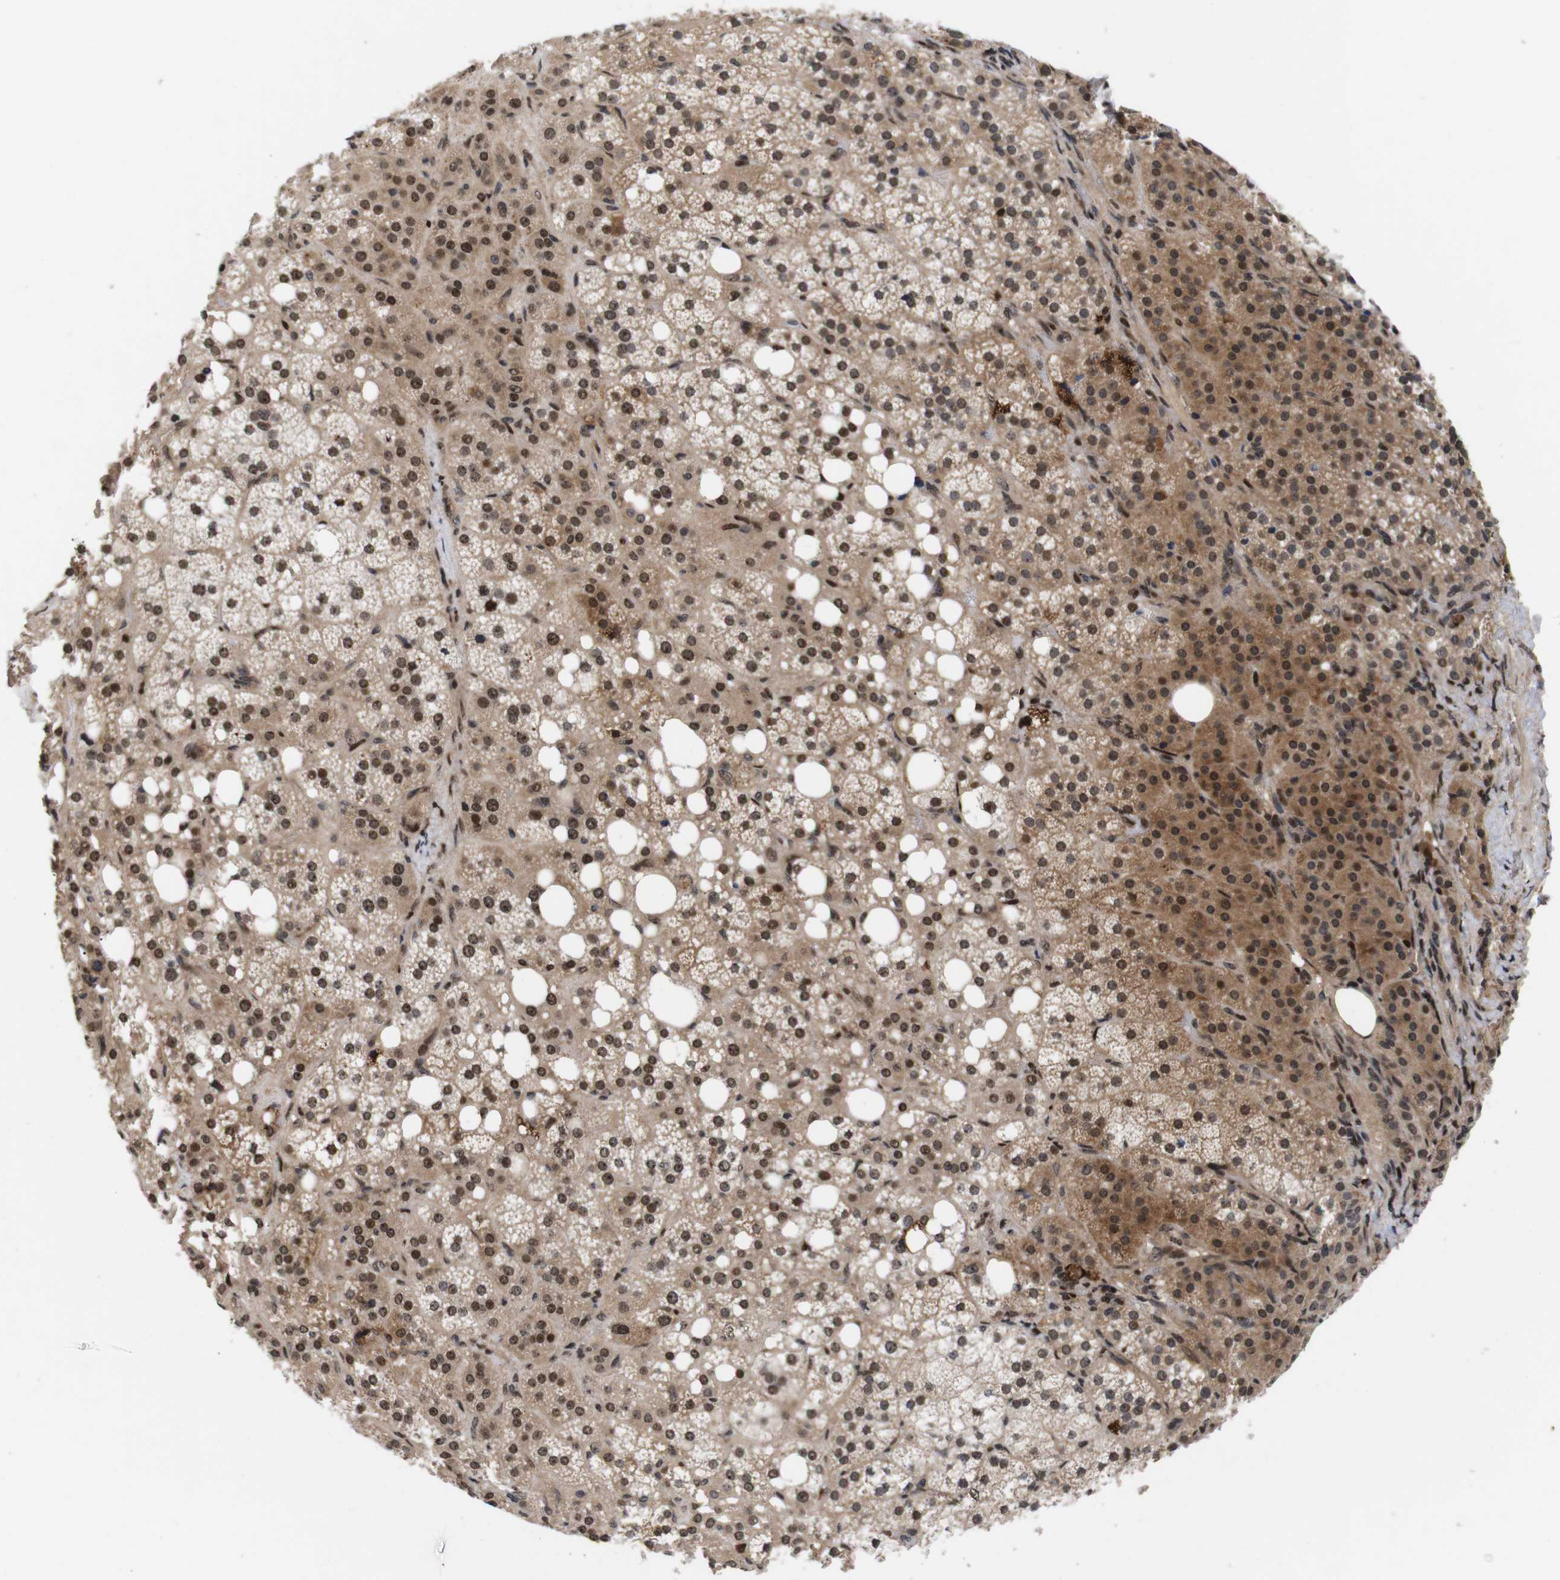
{"staining": {"intensity": "strong", "quantity": ">75%", "location": "cytoplasmic/membranous,nuclear"}, "tissue": "adrenal gland", "cell_type": "Glandular cells", "image_type": "normal", "snomed": [{"axis": "morphology", "description": "Normal tissue, NOS"}, {"axis": "topography", "description": "Adrenal gland"}], "caption": "Immunohistochemical staining of benign adrenal gland displays strong cytoplasmic/membranous,nuclear protein positivity in approximately >75% of glandular cells.", "gene": "KIF23", "patient": {"sex": "female", "age": 59}}